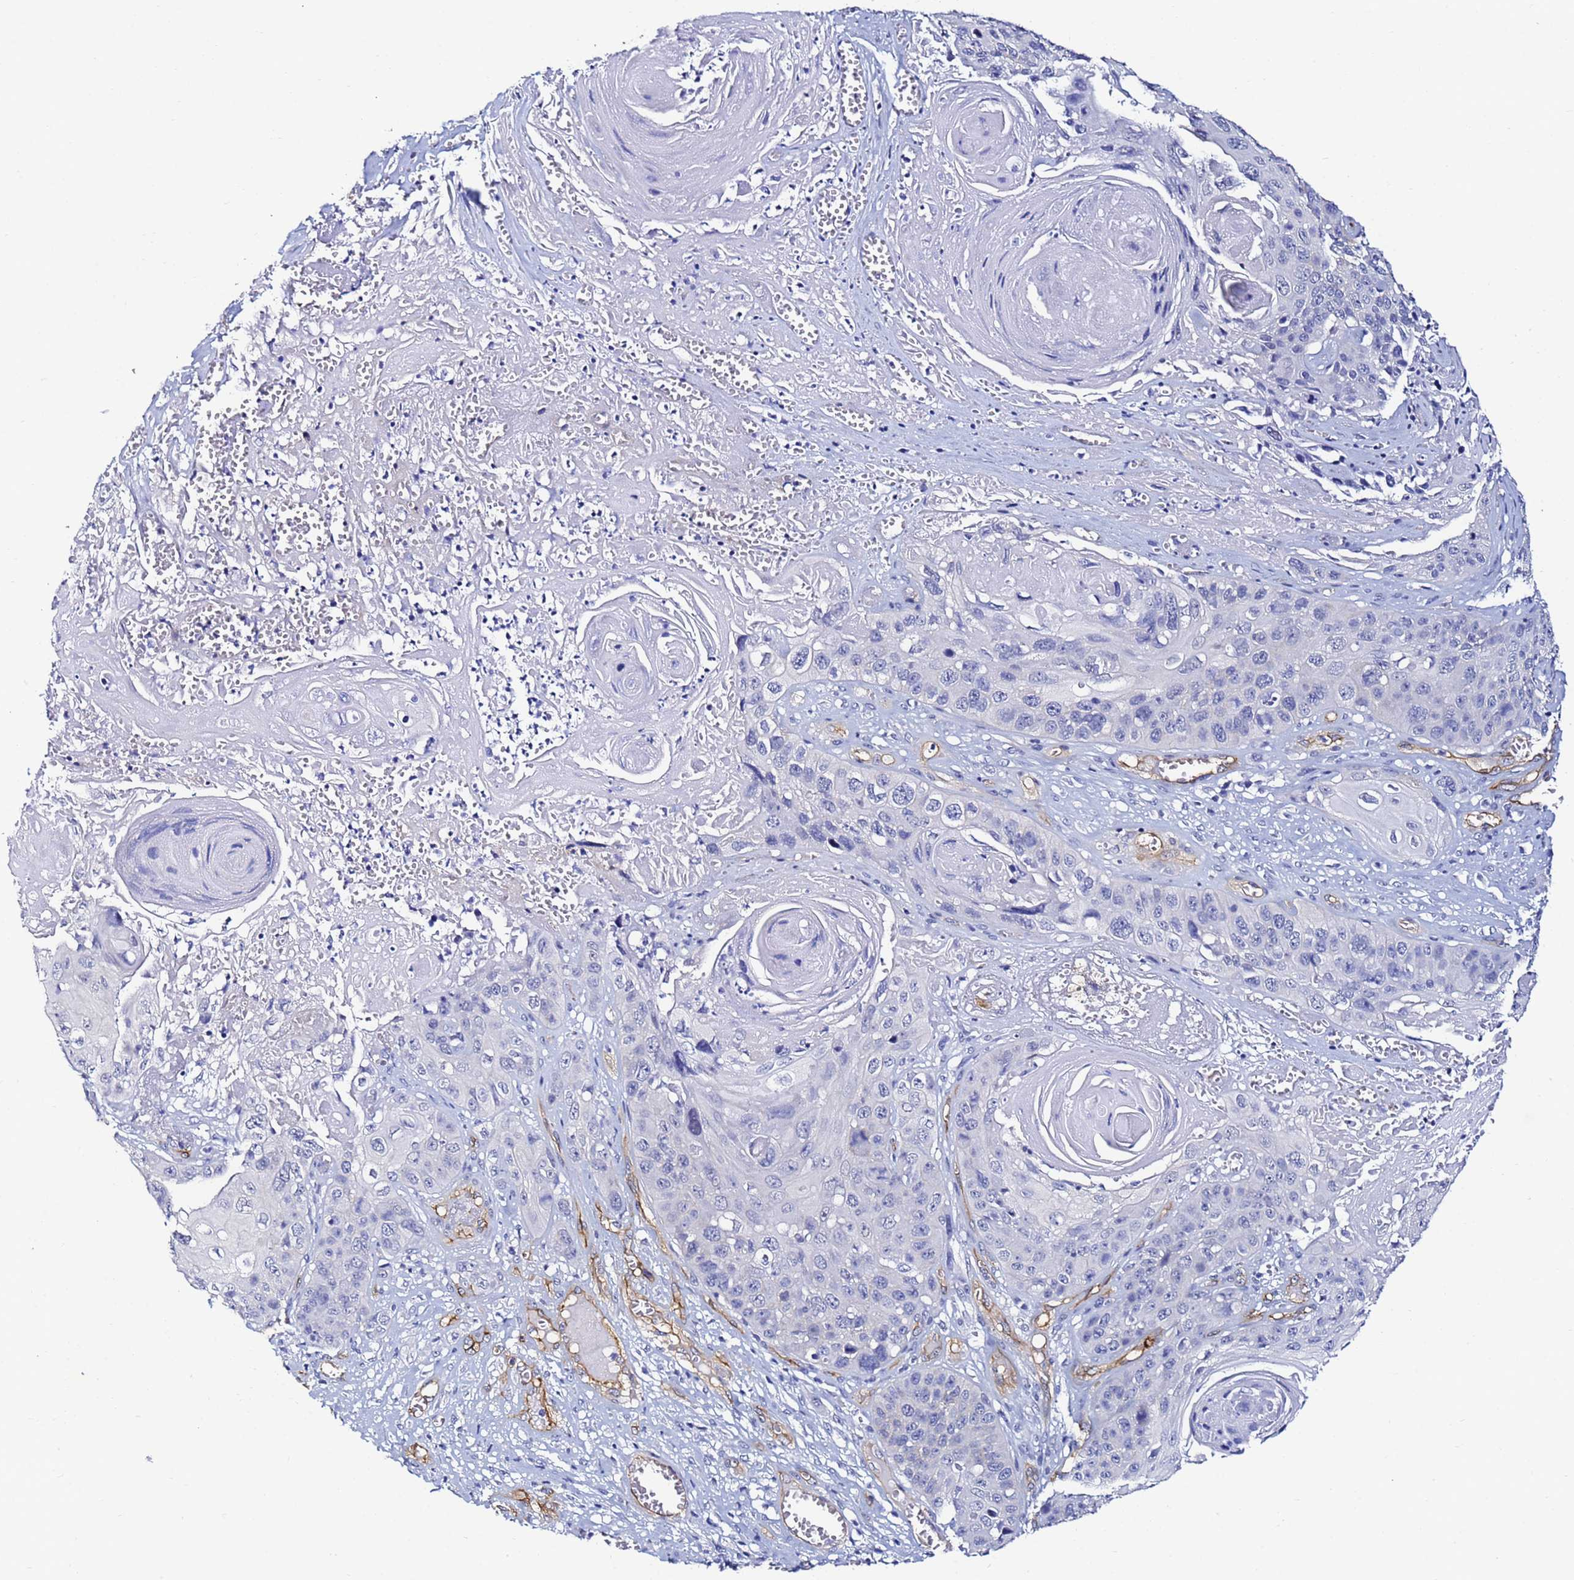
{"staining": {"intensity": "negative", "quantity": "none", "location": "none"}, "tissue": "skin cancer", "cell_type": "Tumor cells", "image_type": "cancer", "snomed": [{"axis": "morphology", "description": "Squamous cell carcinoma, NOS"}, {"axis": "topography", "description": "Skin"}], "caption": "Skin cancer (squamous cell carcinoma) was stained to show a protein in brown. There is no significant positivity in tumor cells. (DAB (3,3'-diaminobenzidine) IHC visualized using brightfield microscopy, high magnification).", "gene": "DEFB104A", "patient": {"sex": "male", "age": 55}}